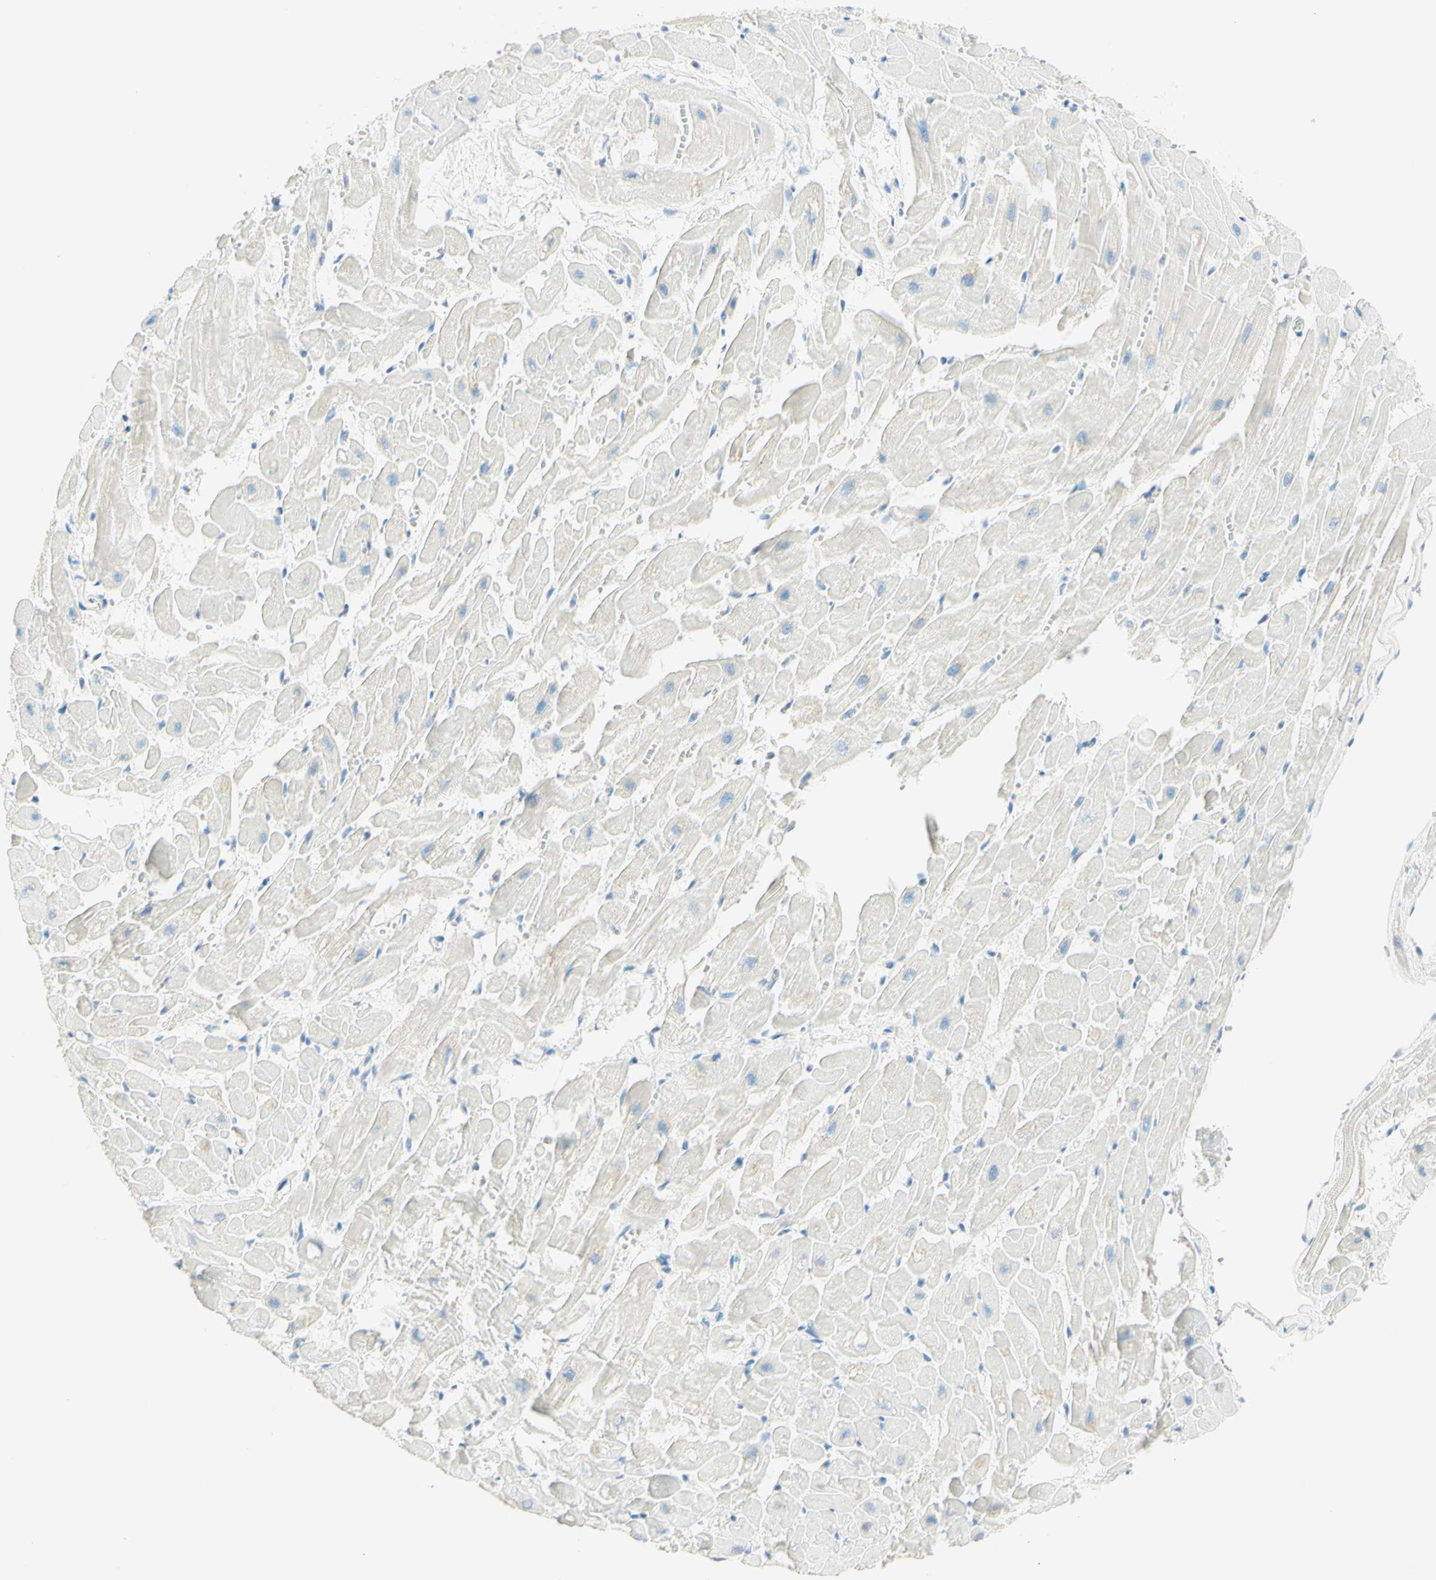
{"staining": {"intensity": "negative", "quantity": "none", "location": "none"}, "tissue": "heart muscle", "cell_type": "Cardiomyocytes", "image_type": "normal", "snomed": [{"axis": "morphology", "description": "Normal tissue, NOS"}, {"axis": "topography", "description": "Heart"}], "caption": "High power microscopy histopathology image of an immunohistochemistry (IHC) histopathology image of unremarkable heart muscle, revealing no significant staining in cardiomyocytes.", "gene": "TMEM132D", "patient": {"sex": "female", "age": 19}}